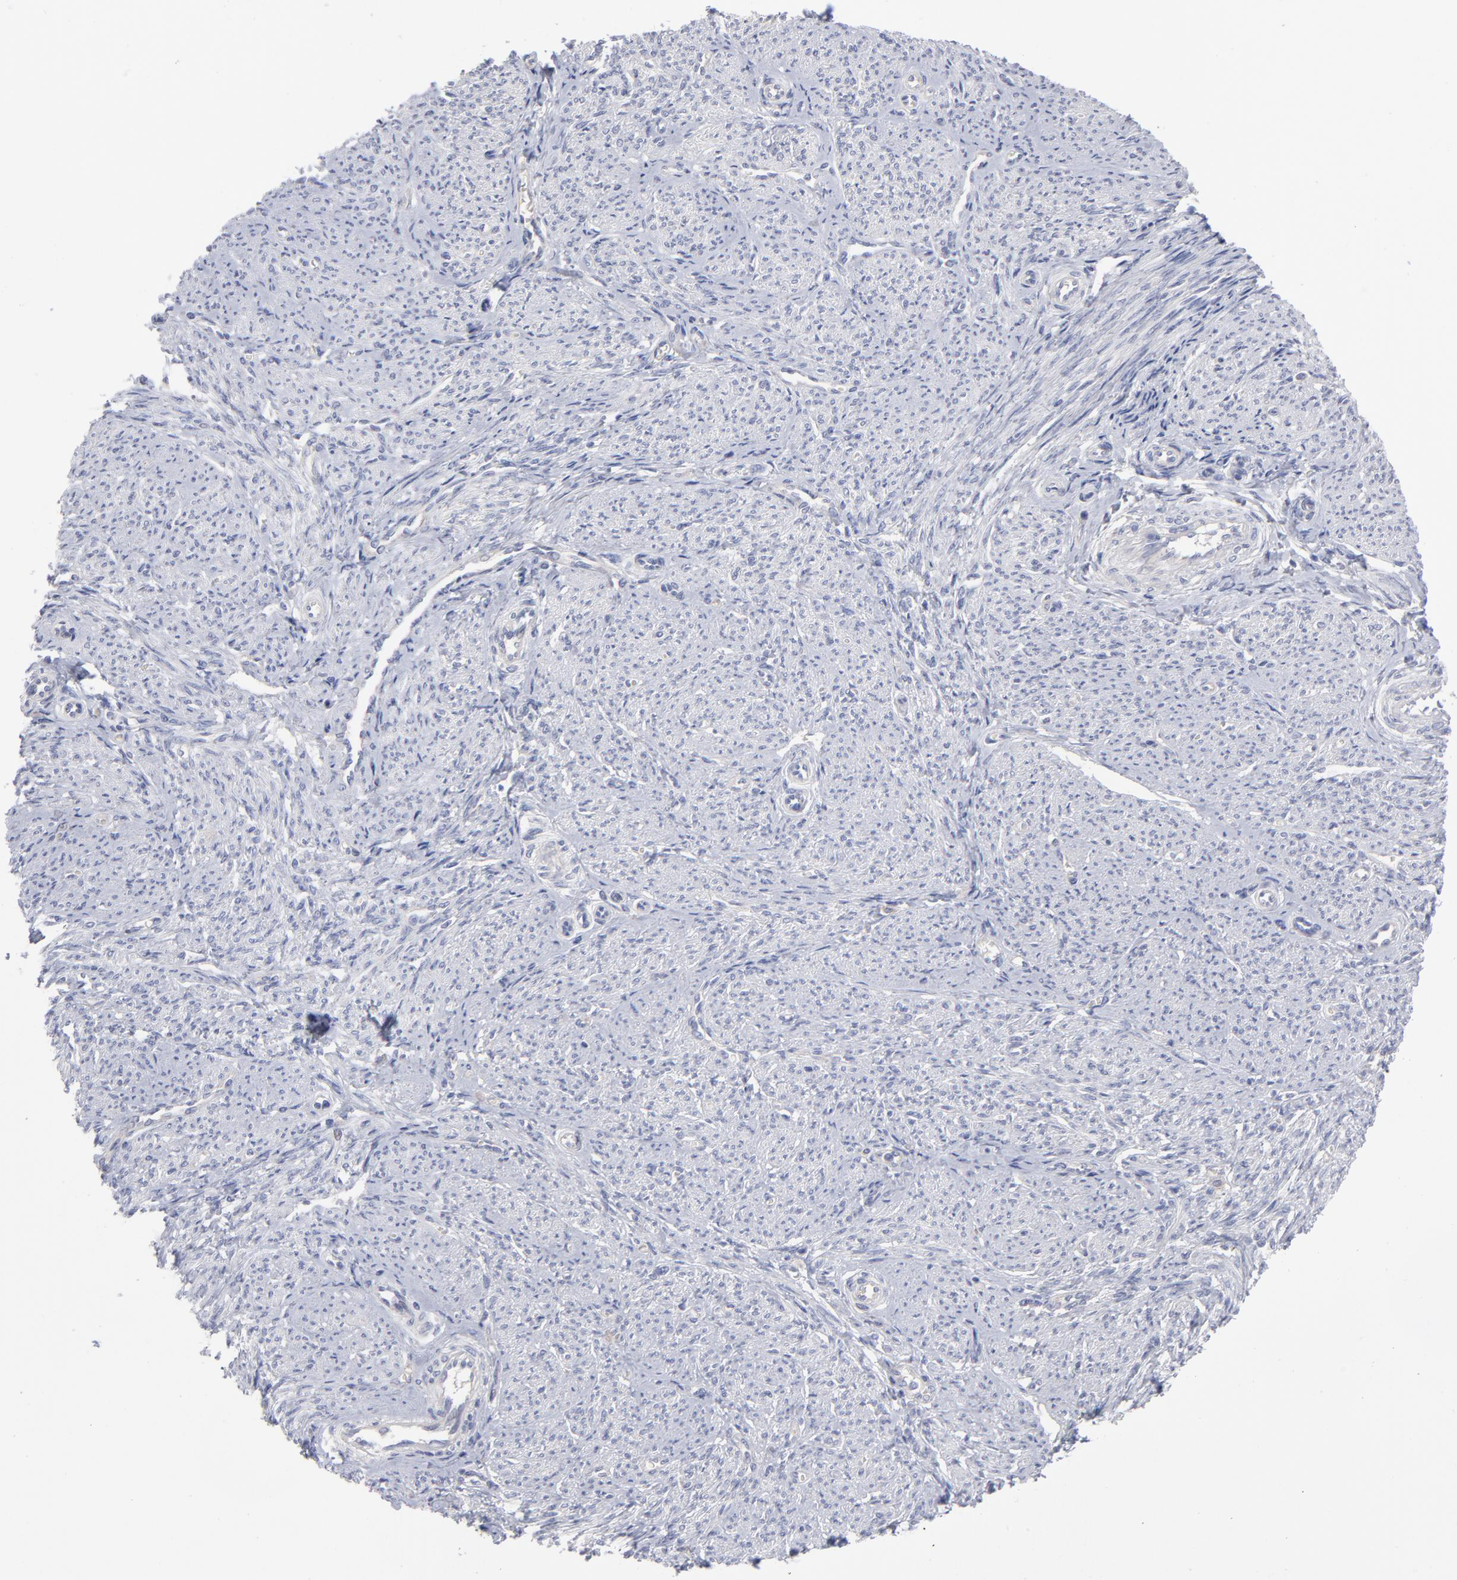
{"staining": {"intensity": "negative", "quantity": "none", "location": "none"}, "tissue": "smooth muscle", "cell_type": "Smooth muscle cells", "image_type": "normal", "snomed": [{"axis": "morphology", "description": "Normal tissue, NOS"}, {"axis": "topography", "description": "Smooth muscle"}], "caption": "Immunohistochemistry (IHC) of benign human smooth muscle demonstrates no positivity in smooth muscle cells.", "gene": "RPS24", "patient": {"sex": "female", "age": 65}}